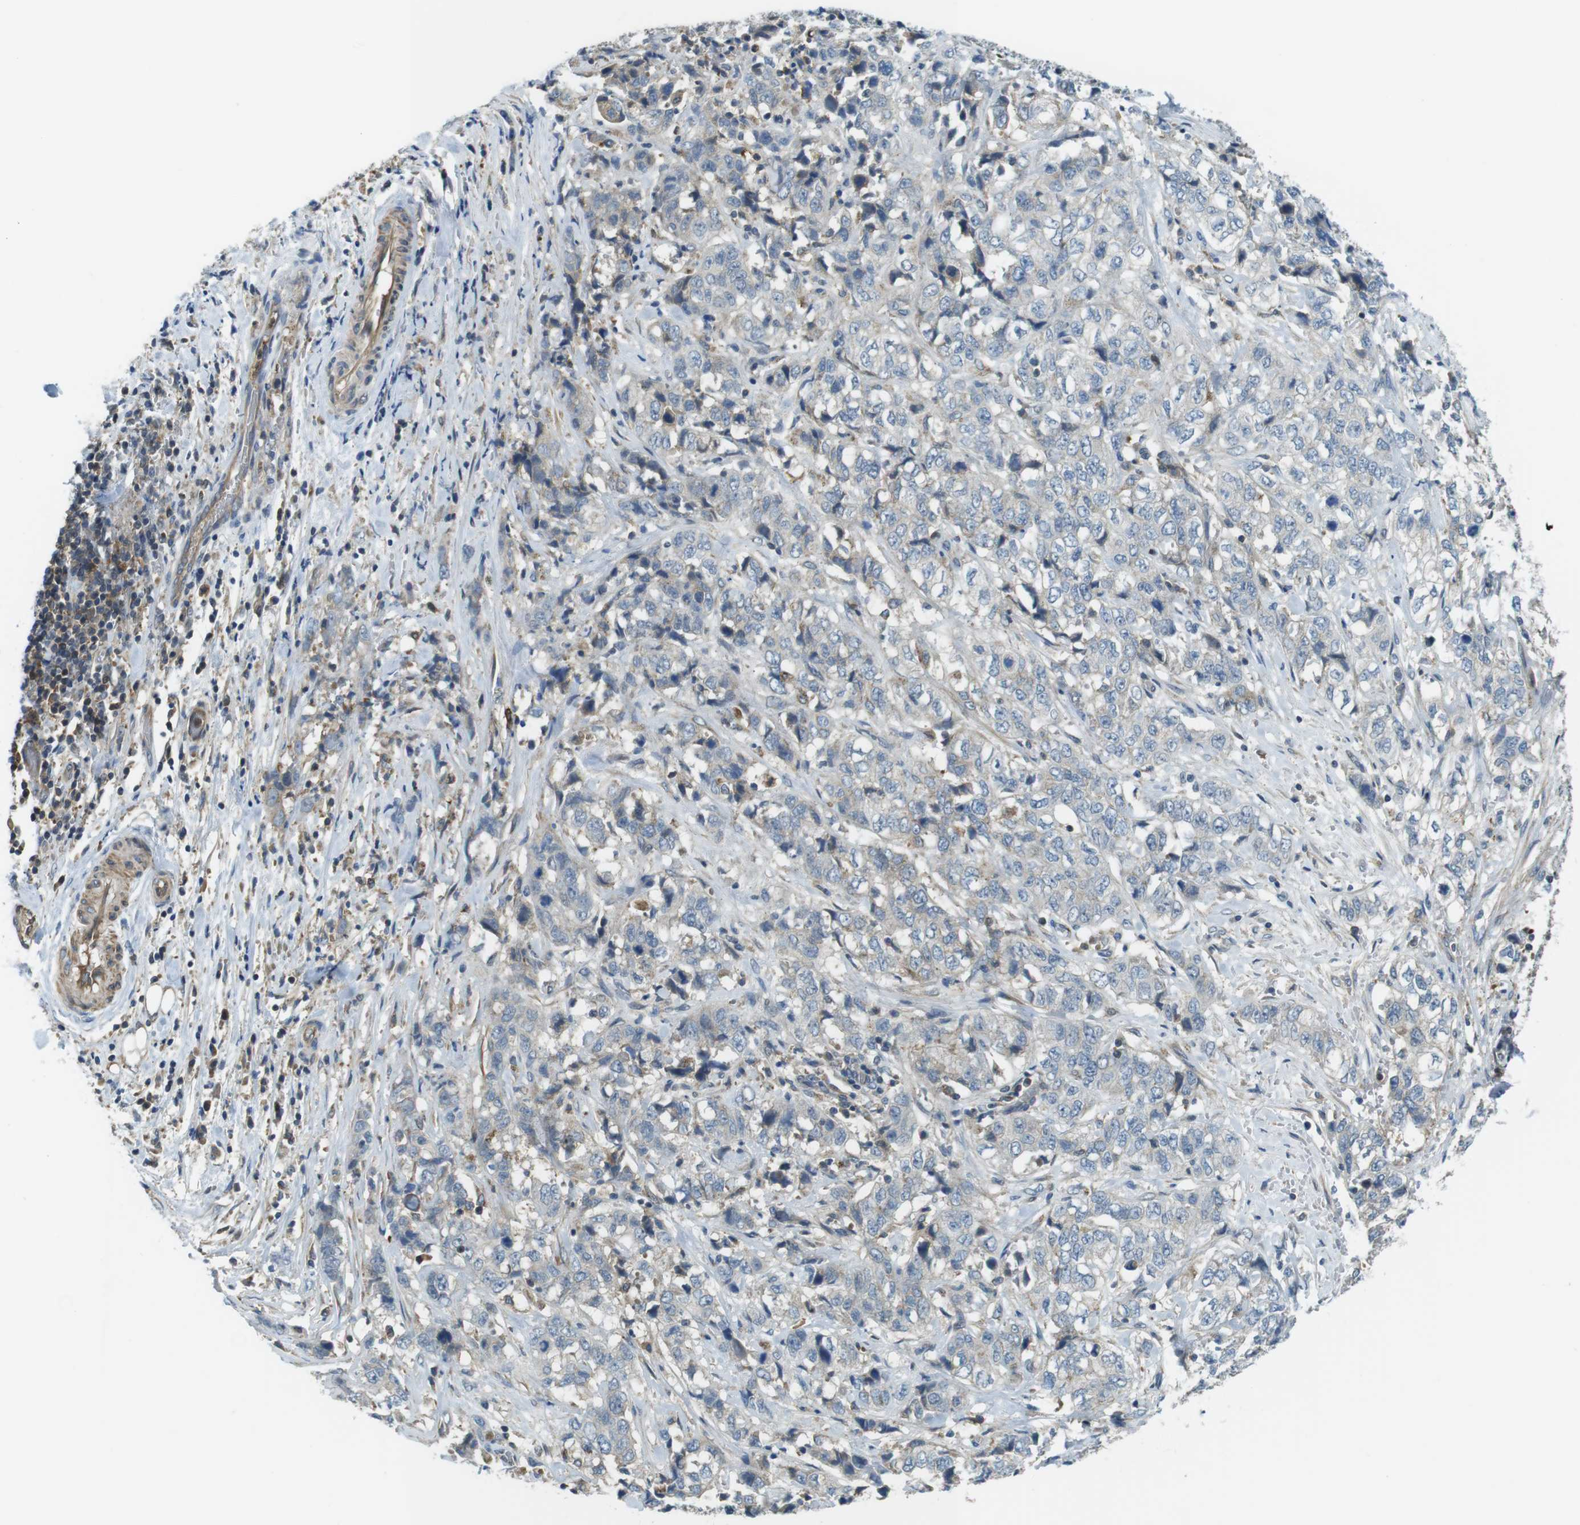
{"staining": {"intensity": "negative", "quantity": "none", "location": "none"}, "tissue": "stomach cancer", "cell_type": "Tumor cells", "image_type": "cancer", "snomed": [{"axis": "morphology", "description": "Adenocarcinoma, NOS"}, {"axis": "topography", "description": "Stomach"}], "caption": "Immunohistochemistry of human adenocarcinoma (stomach) reveals no expression in tumor cells.", "gene": "LRRC3B", "patient": {"sex": "male", "age": 48}}